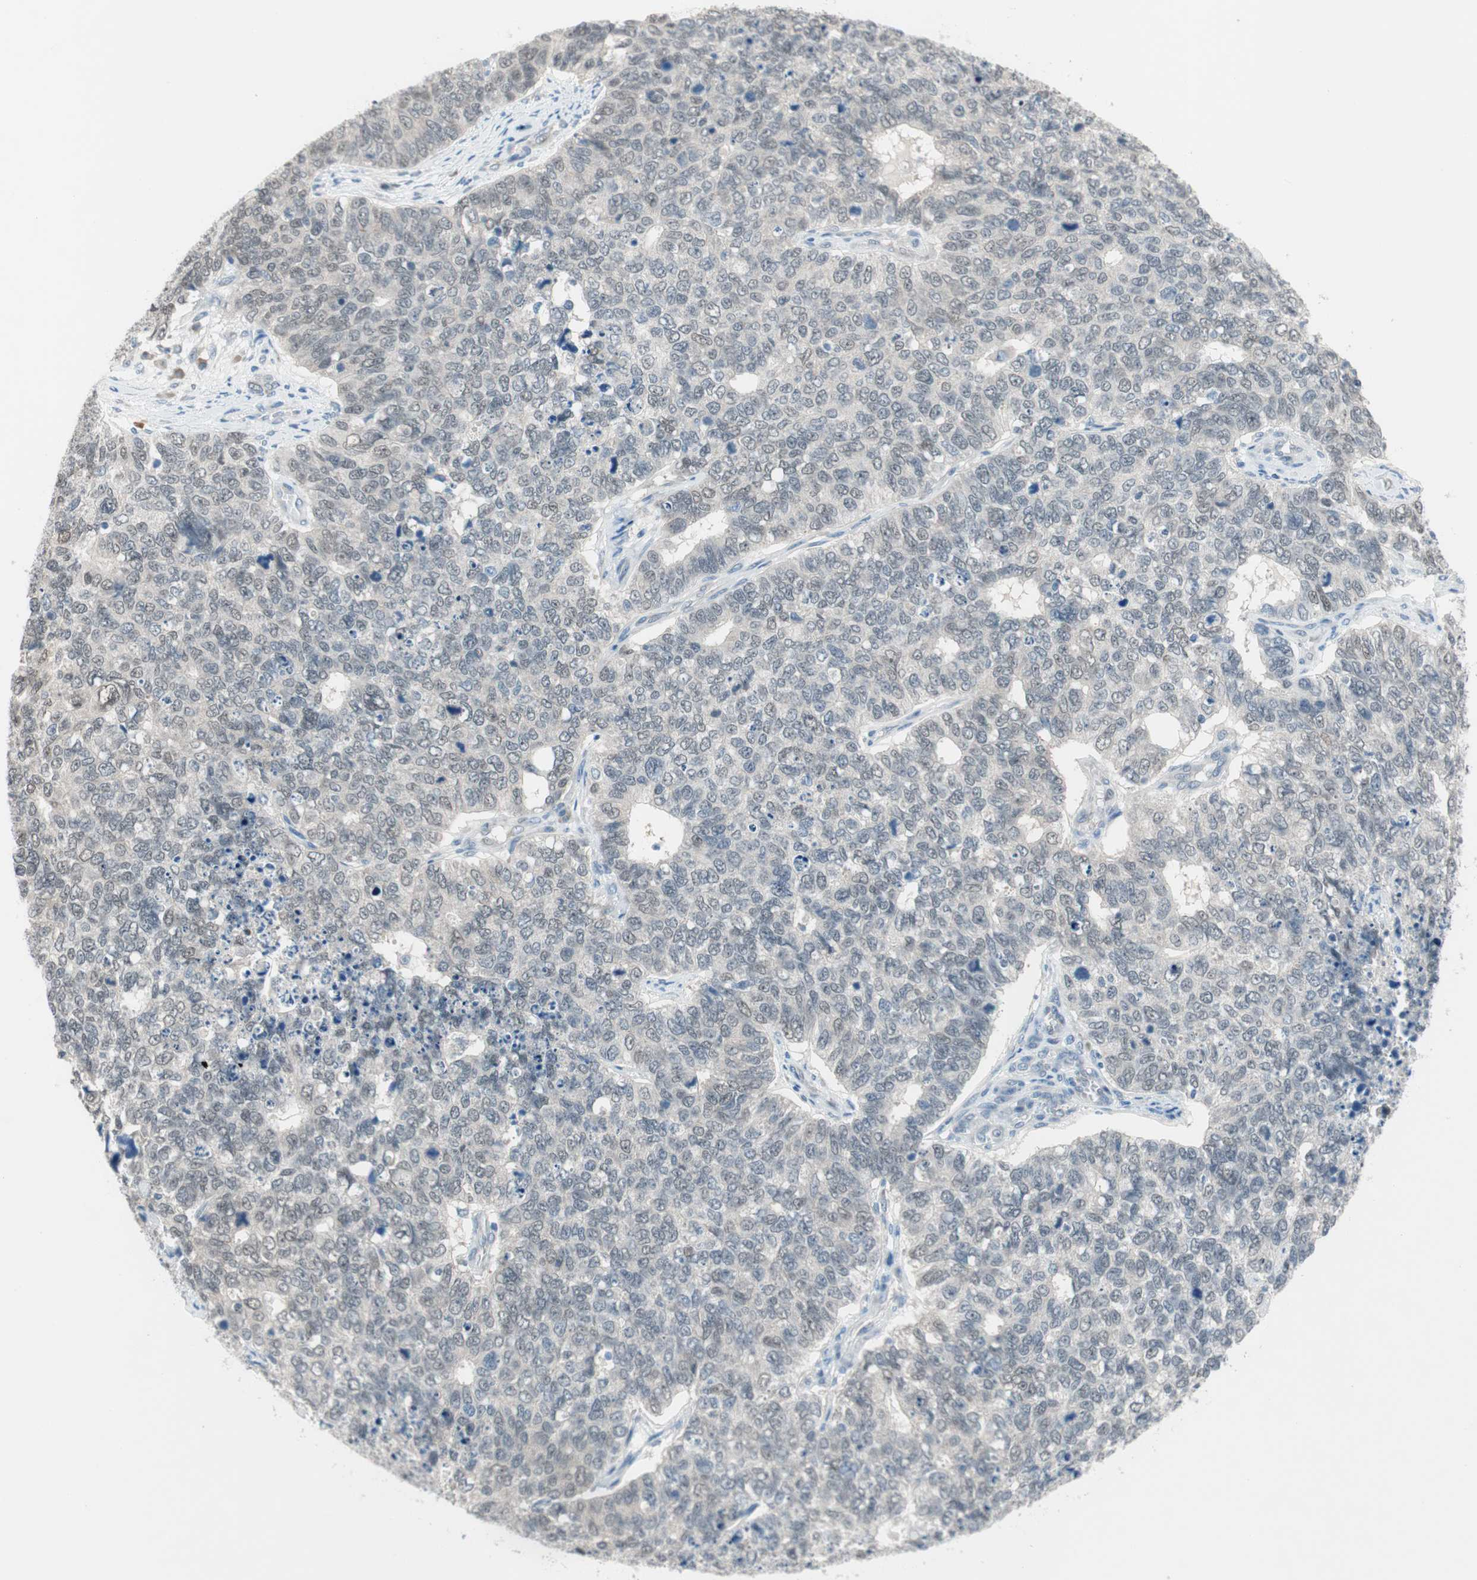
{"staining": {"intensity": "weak", "quantity": "<25%", "location": "nuclear"}, "tissue": "cervical cancer", "cell_type": "Tumor cells", "image_type": "cancer", "snomed": [{"axis": "morphology", "description": "Squamous cell carcinoma, NOS"}, {"axis": "topography", "description": "Cervix"}], "caption": "DAB immunohistochemical staining of human cervical cancer (squamous cell carcinoma) reveals no significant positivity in tumor cells.", "gene": "GRHL1", "patient": {"sex": "female", "age": 63}}